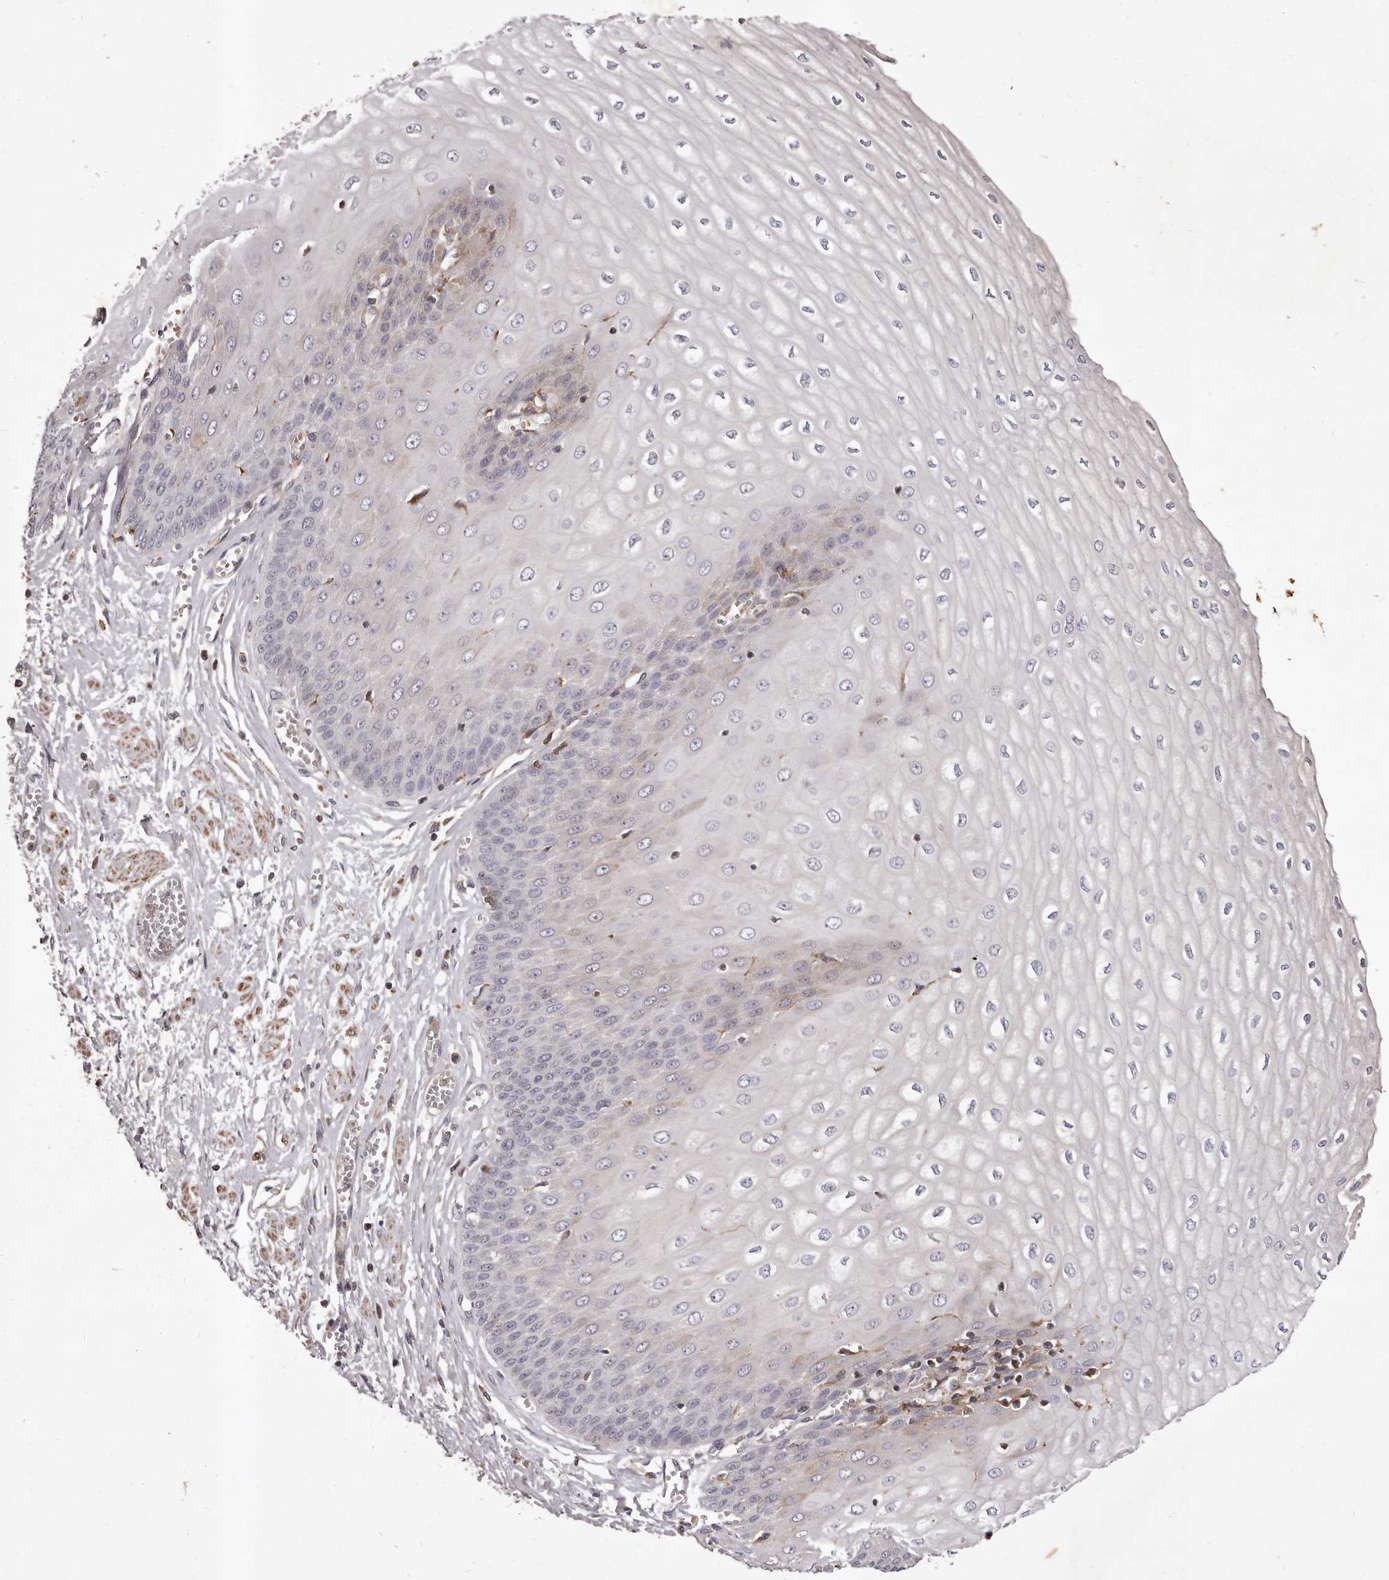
{"staining": {"intensity": "moderate", "quantity": "<25%", "location": "cytoplasmic/membranous"}, "tissue": "esophagus", "cell_type": "Squamous epithelial cells", "image_type": "normal", "snomed": [{"axis": "morphology", "description": "Normal tissue, NOS"}, {"axis": "topography", "description": "Esophagus"}], "caption": "A low amount of moderate cytoplasmic/membranous positivity is identified in about <25% of squamous epithelial cells in unremarkable esophagus. (Brightfield microscopy of DAB IHC at high magnification).", "gene": "ALPK1", "patient": {"sex": "male", "age": 60}}